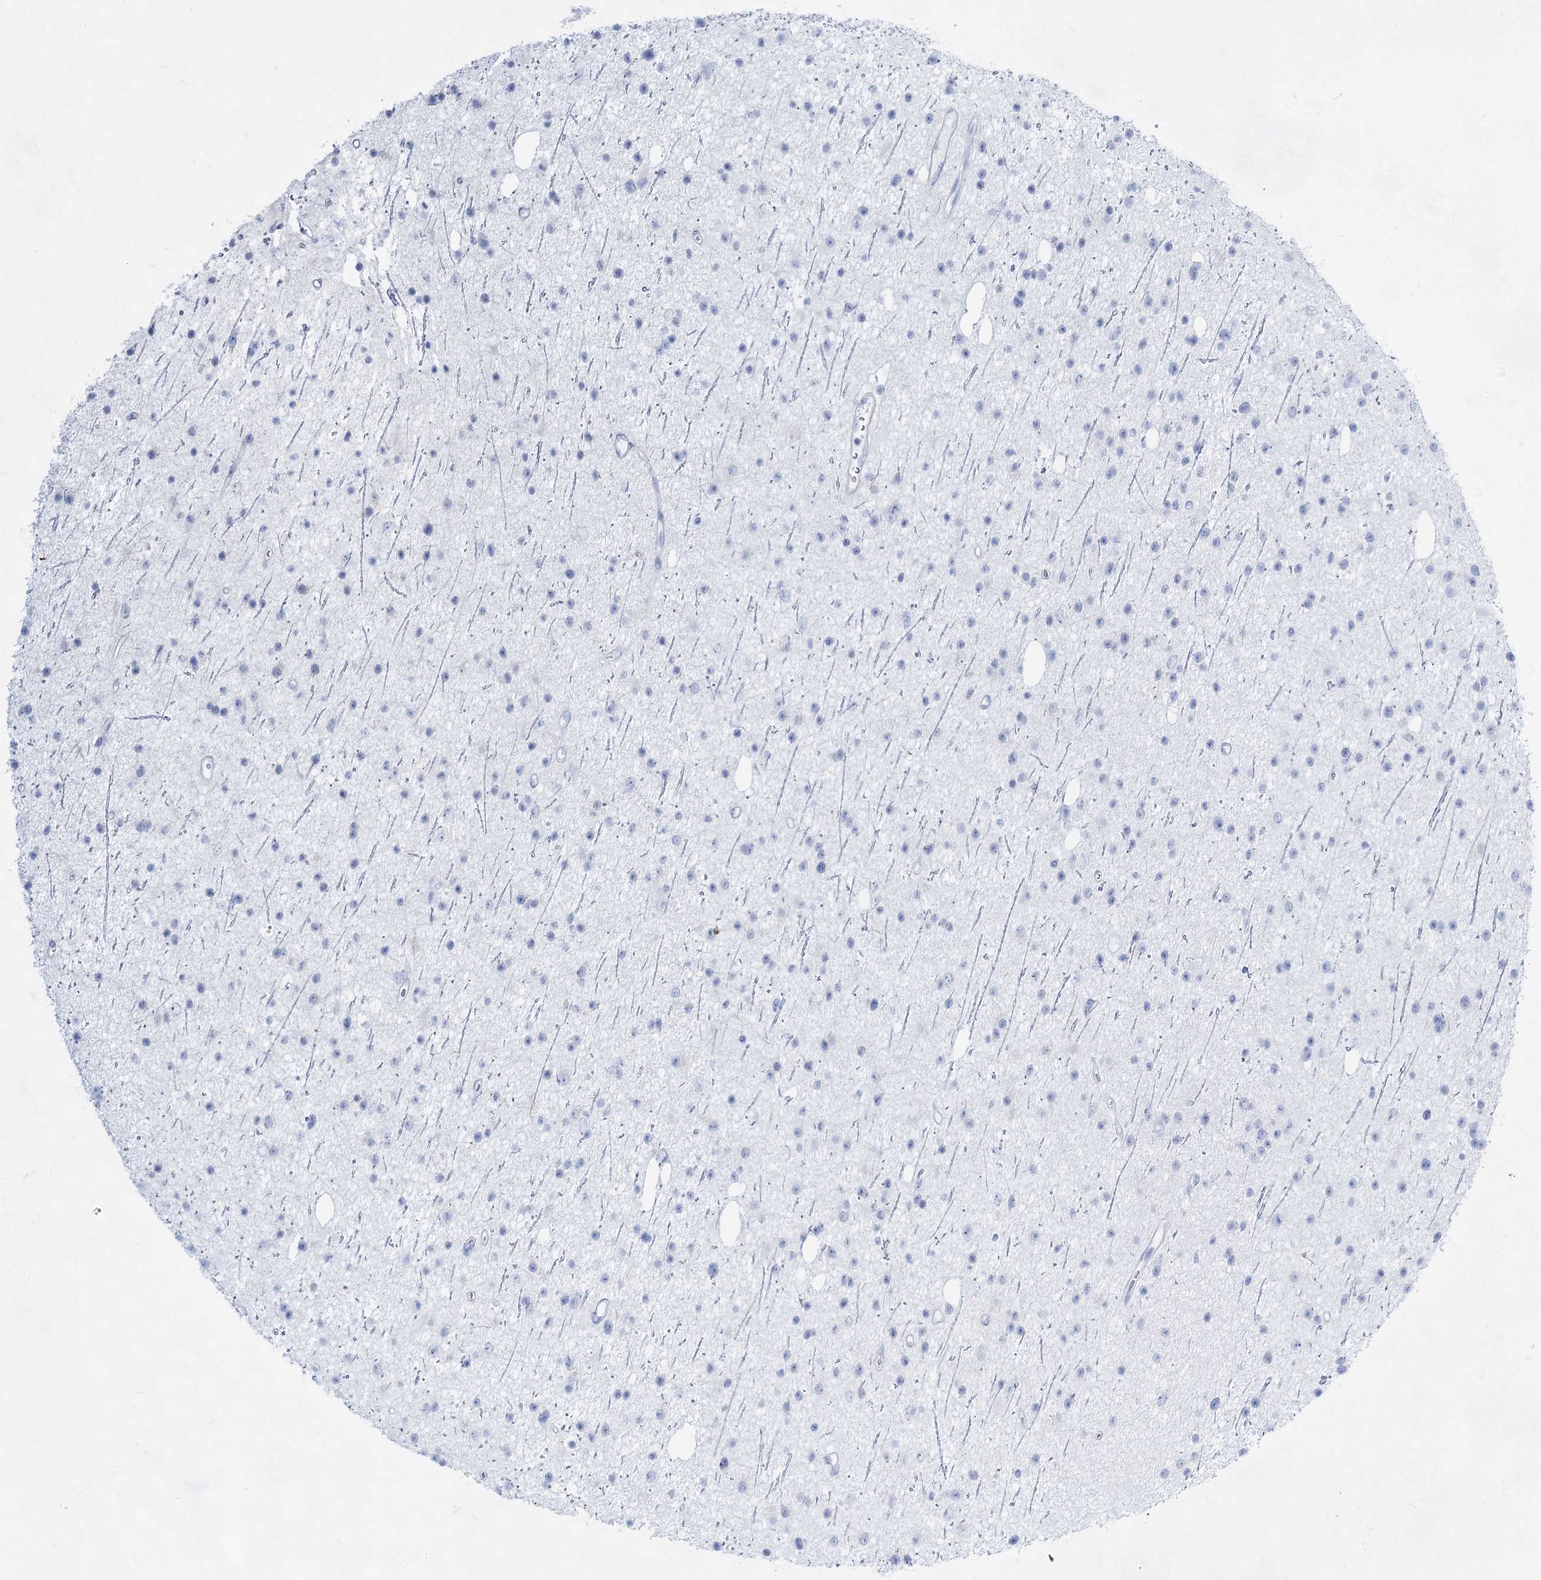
{"staining": {"intensity": "negative", "quantity": "none", "location": "none"}, "tissue": "glioma", "cell_type": "Tumor cells", "image_type": "cancer", "snomed": [{"axis": "morphology", "description": "Glioma, malignant, Low grade"}, {"axis": "topography", "description": "Cerebral cortex"}], "caption": "DAB (3,3'-diaminobenzidine) immunohistochemical staining of malignant glioma (low-grade) displays no significant expression in tumor cells.", "gene": "ACRV1", "patient": {"sex": "female", "age": 39}}